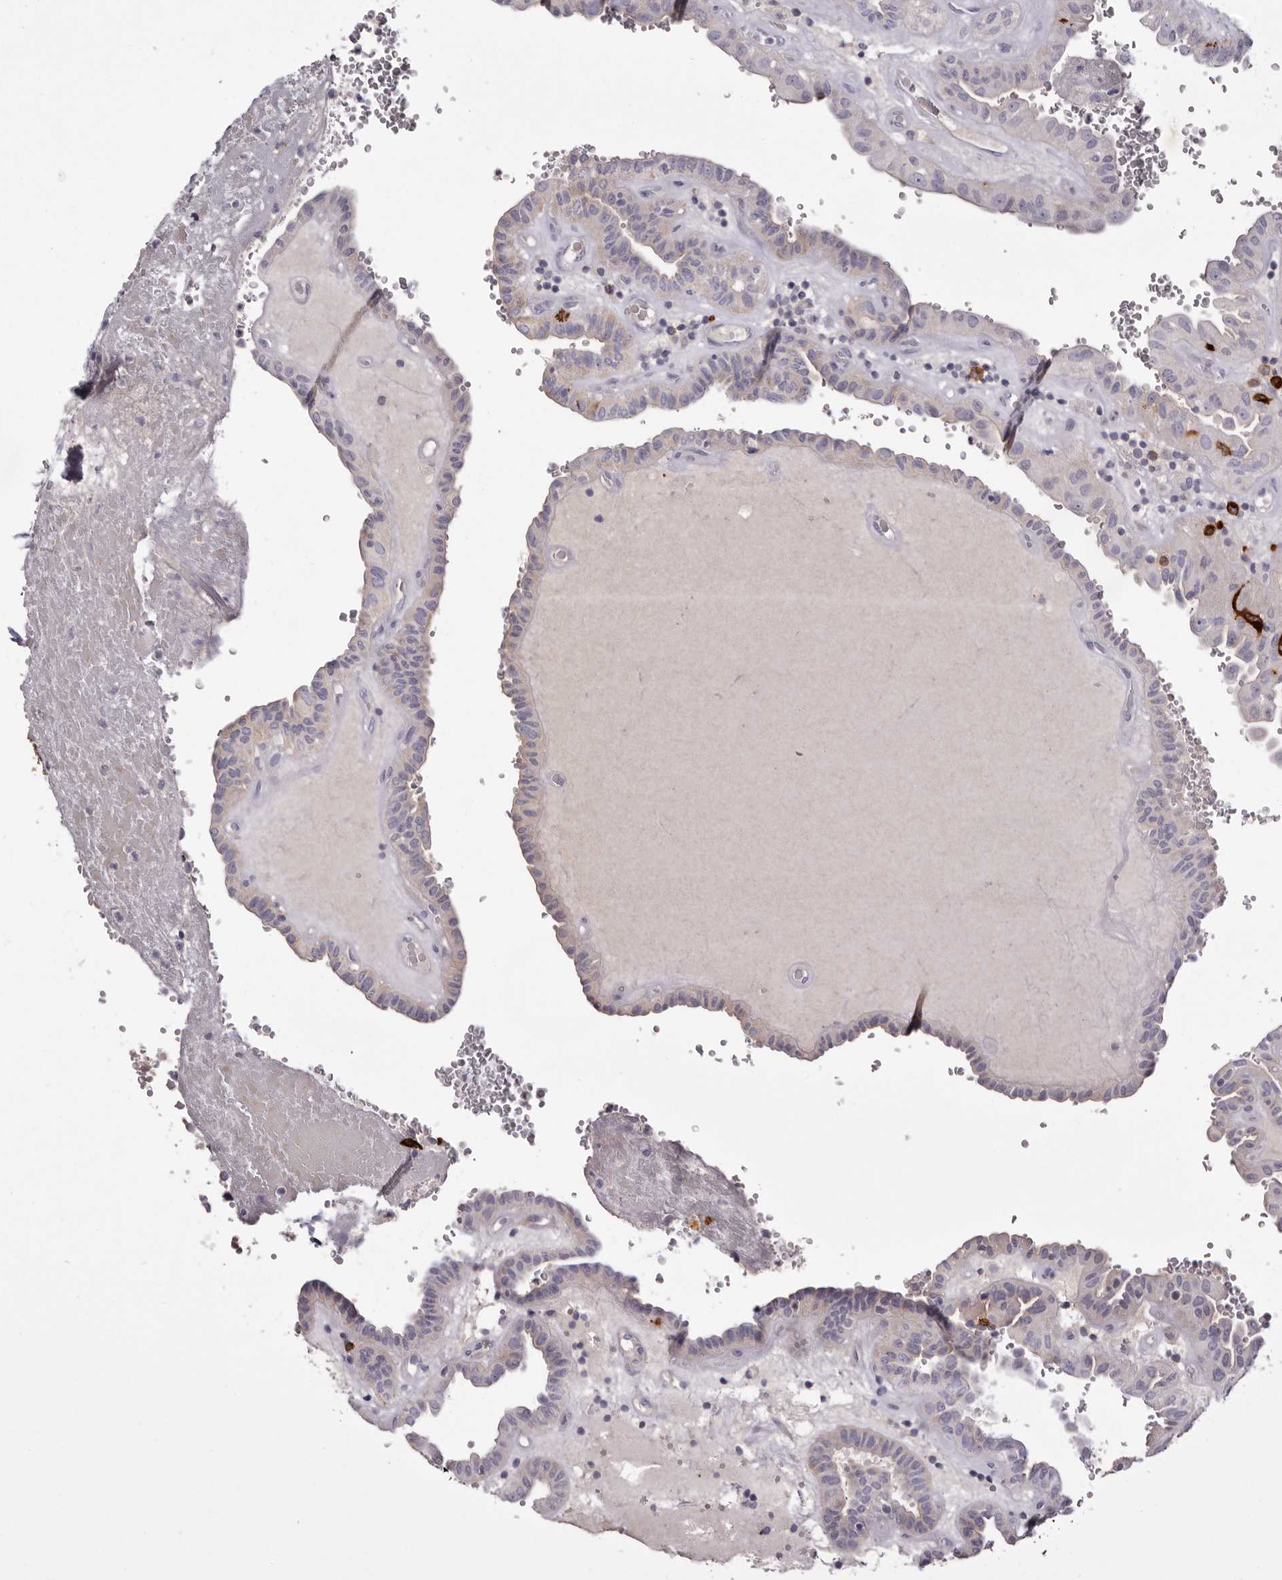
{"staining": {"intensity": "weak", "quantity": "<25%", "location": "cytoplasmic/membranous"}, "tissue": "thyroid cancer", "cell_type": "Tumor cells", "image_type": "cancer", "snomed": [{"axis": "morphology", "description": "Papillary adenocarcinoma, NOS"}, {"axis": "topography", "description": "Thyroid gland"}], "caption": "High power microscopy histopathology image of an immunohistochemistry (IHC) photomicrograph of thyroid cancer, revealing no significant positivity in tumor cells.", "gene": "S1PR5", "patient": {"sex": "male", "age": 77}}